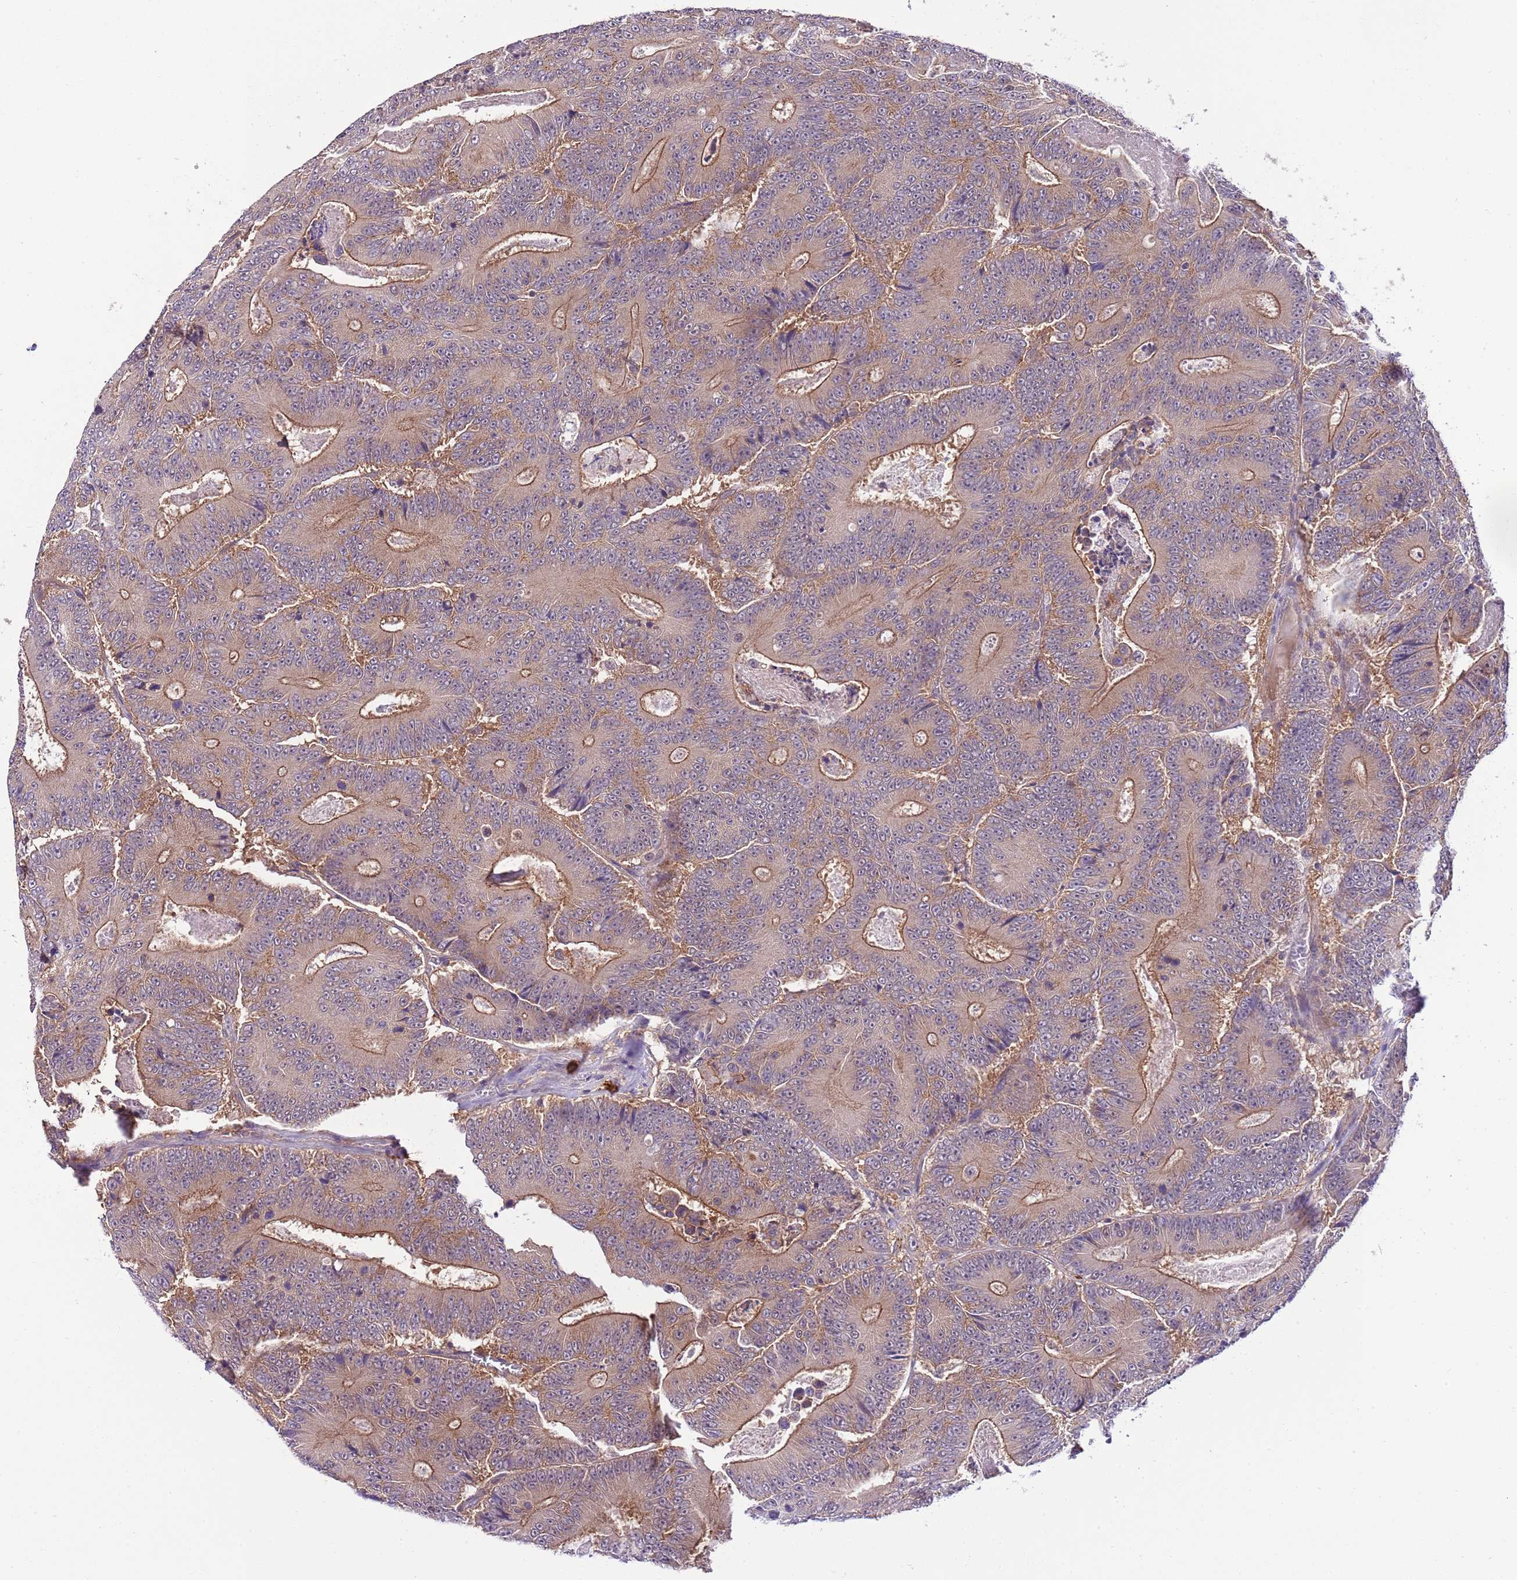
{"staining": {"intensity": "moderate", "quantity": "25%-75%", "location": "cytoplasmic/membranous"}, "tissue": "colorectal cancer", "cell_type": "Tumor cells", "image_type": "cancer", "snomed": [{"axis": "morphology", "description": "Adenocarcinoma, NOS"}, {"axis": "topography", "description": "Colon"}], "caption": "This is a micrograph of immunohistochemistry (IHC) staining of colorectal cancer (adenocarcinoma), which shows moderate positivity in the cytoplasmic/membranous of tumor cells.", "gene": "DONSON", "patient": {"sex": "male", "age": 83}}